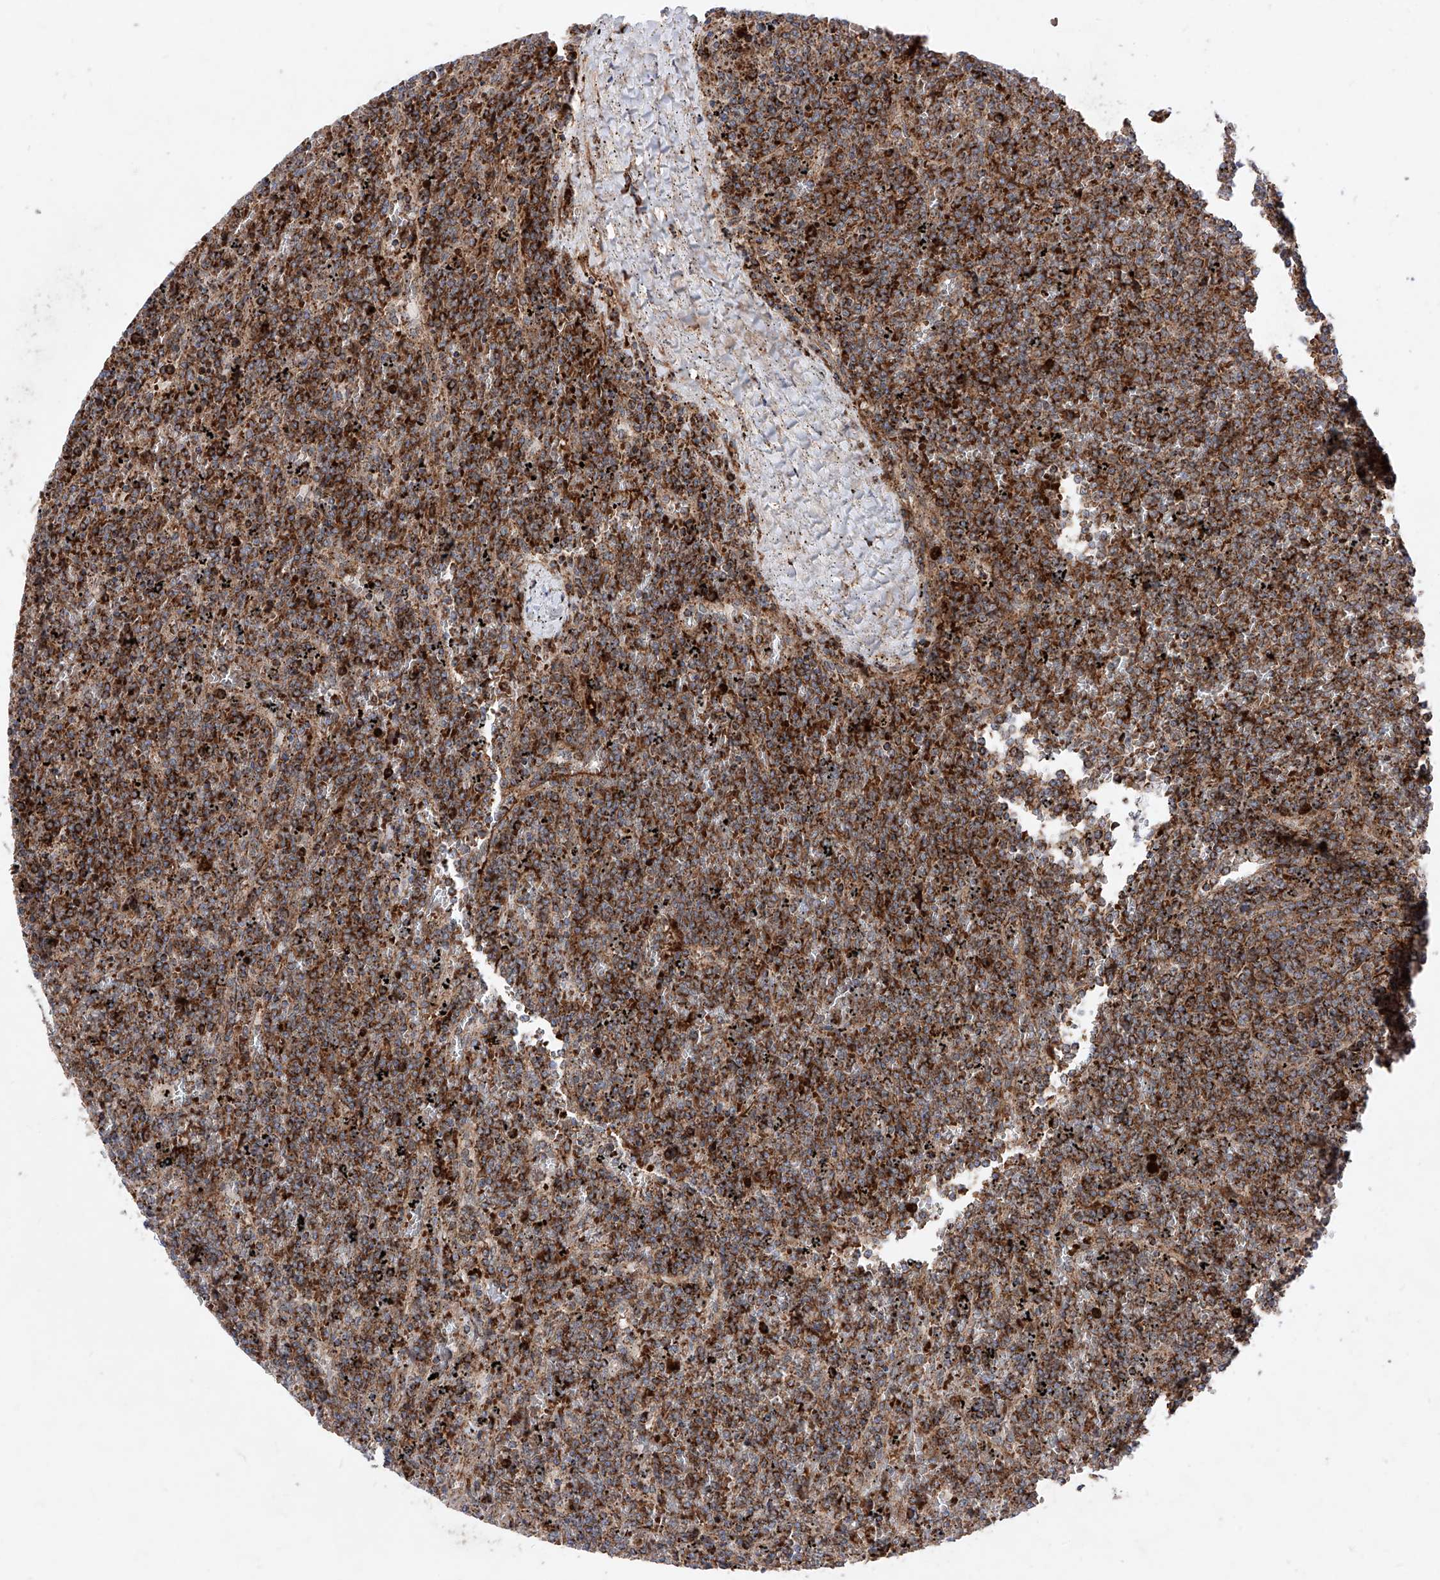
{"staining": {"intensity": "moderate", "quantity": ">75%", "location": "cytoplasmic/membranous"}, "tissue": "lymphoma", "cell_type": "Tumor cells", "image_type": "cancer", "snomed": [{"axis": "morphology", "description": "Malignant lymphoma, non-Hodgkin's type, Low grade"}, {"axis": "topography", "description": "Spleen"}], "caption": "Human lymphoma stained for a protein (brown) reveals moderate cytoplasmic/membranous positive expression in about >75% of tumor cells.", "gene": "SEMA6A", "patient": {"sex": "female", "age": 19}}